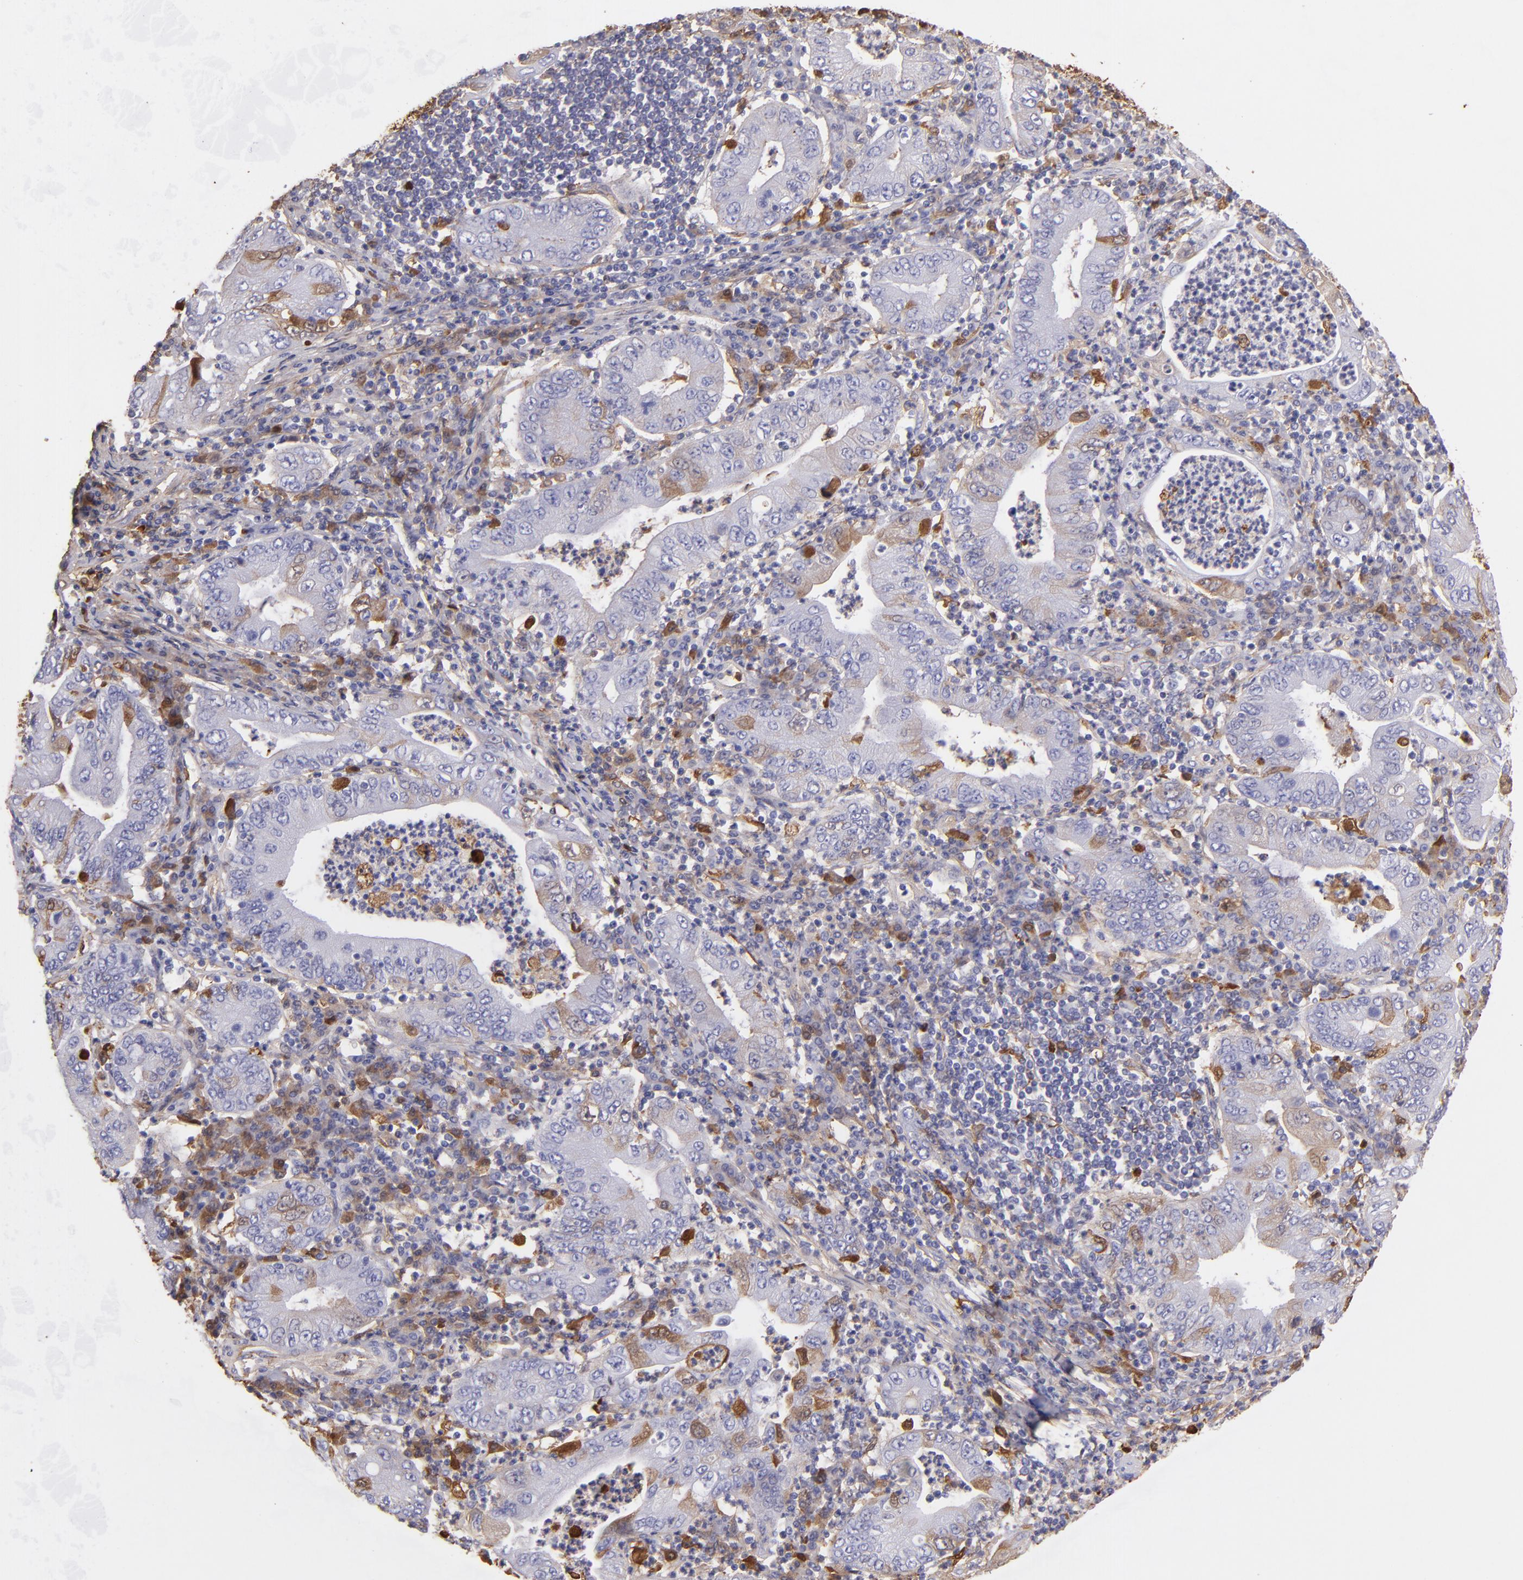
{"staining": {"intensity": "moderate", "quantity": "<25%", "location": "cytoplasmic/membranous"}, "tissue": "stomach cancer", "cell_type": "Tumor cells", "image_type": "cancer", "snomed": [{"axis": "morphology", "description": "Normal tissue, NOS"}, {"axis": "morphology", "description": "Adenocarcinoma, NOS"}, {"axis": "topography", "description": "Esophagus"}, {"axis": "topography", "description": "Stomach, upper"}, {"axis": "topography", "description": "Peripheral nerve tissue"}], "caption": "Human stomach cancer stained with a protein marker displays moderate staining in tumor cells.", "gene": "FGB", "patient": {"sex": "male", "age": 62}}